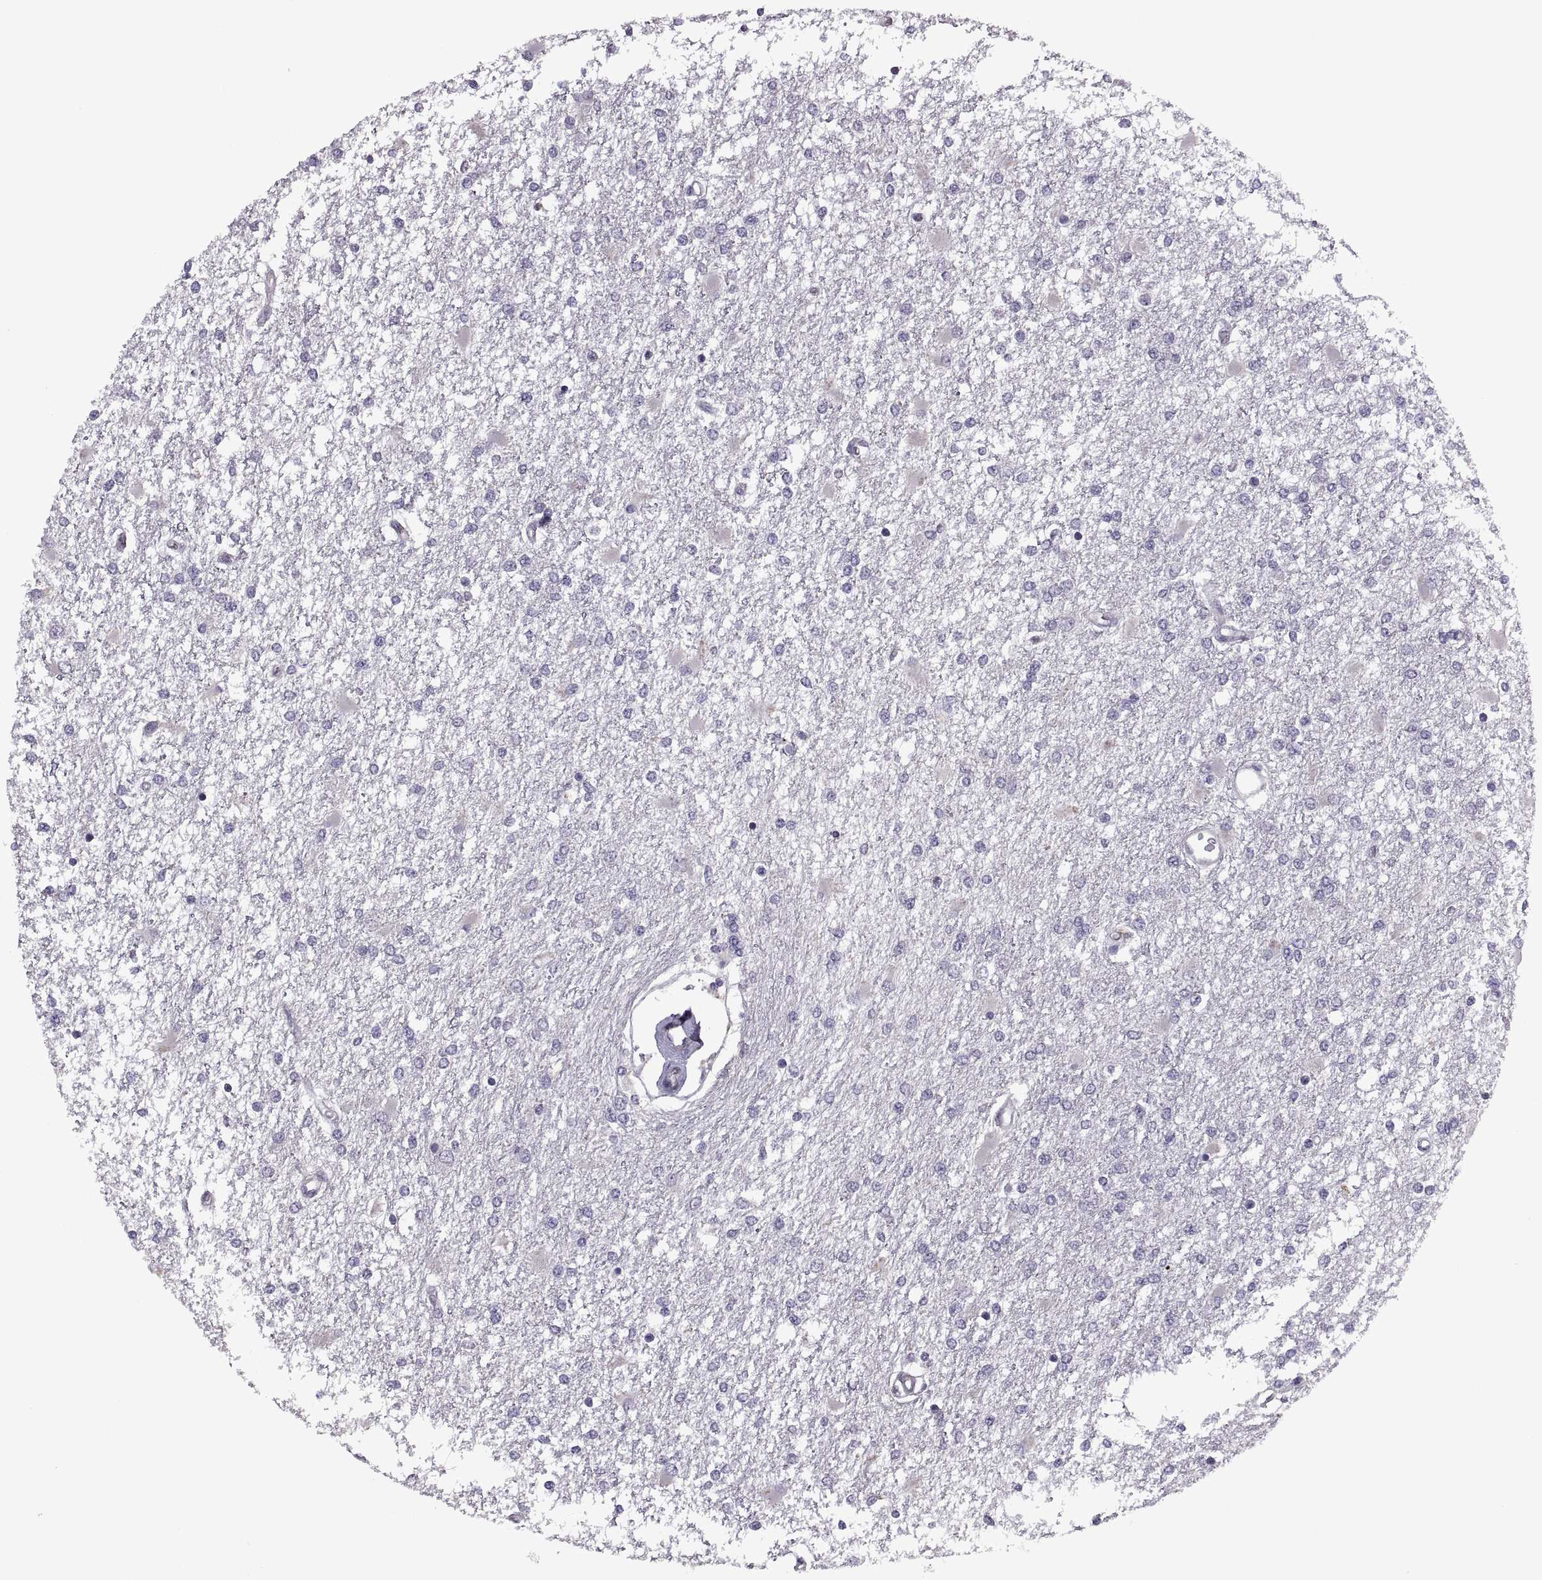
{"staining": {"intensity": "negative", "quantity": "none", "location": "none"}, "tissue": "glioma", "cell_type": "Tumor cells", "image_type": "cancer", "snomed": [{"axis": "morphology", "description": "Glioma, malignant, High grade"}, {"axis": "topography", "description": "Cerebral cortex"}], "caption": "There is no significant positivity in tumor cells of malignant high-grade glioma.", "gene": "LETM2", "patient": {"sex": "male", "age": 79}}